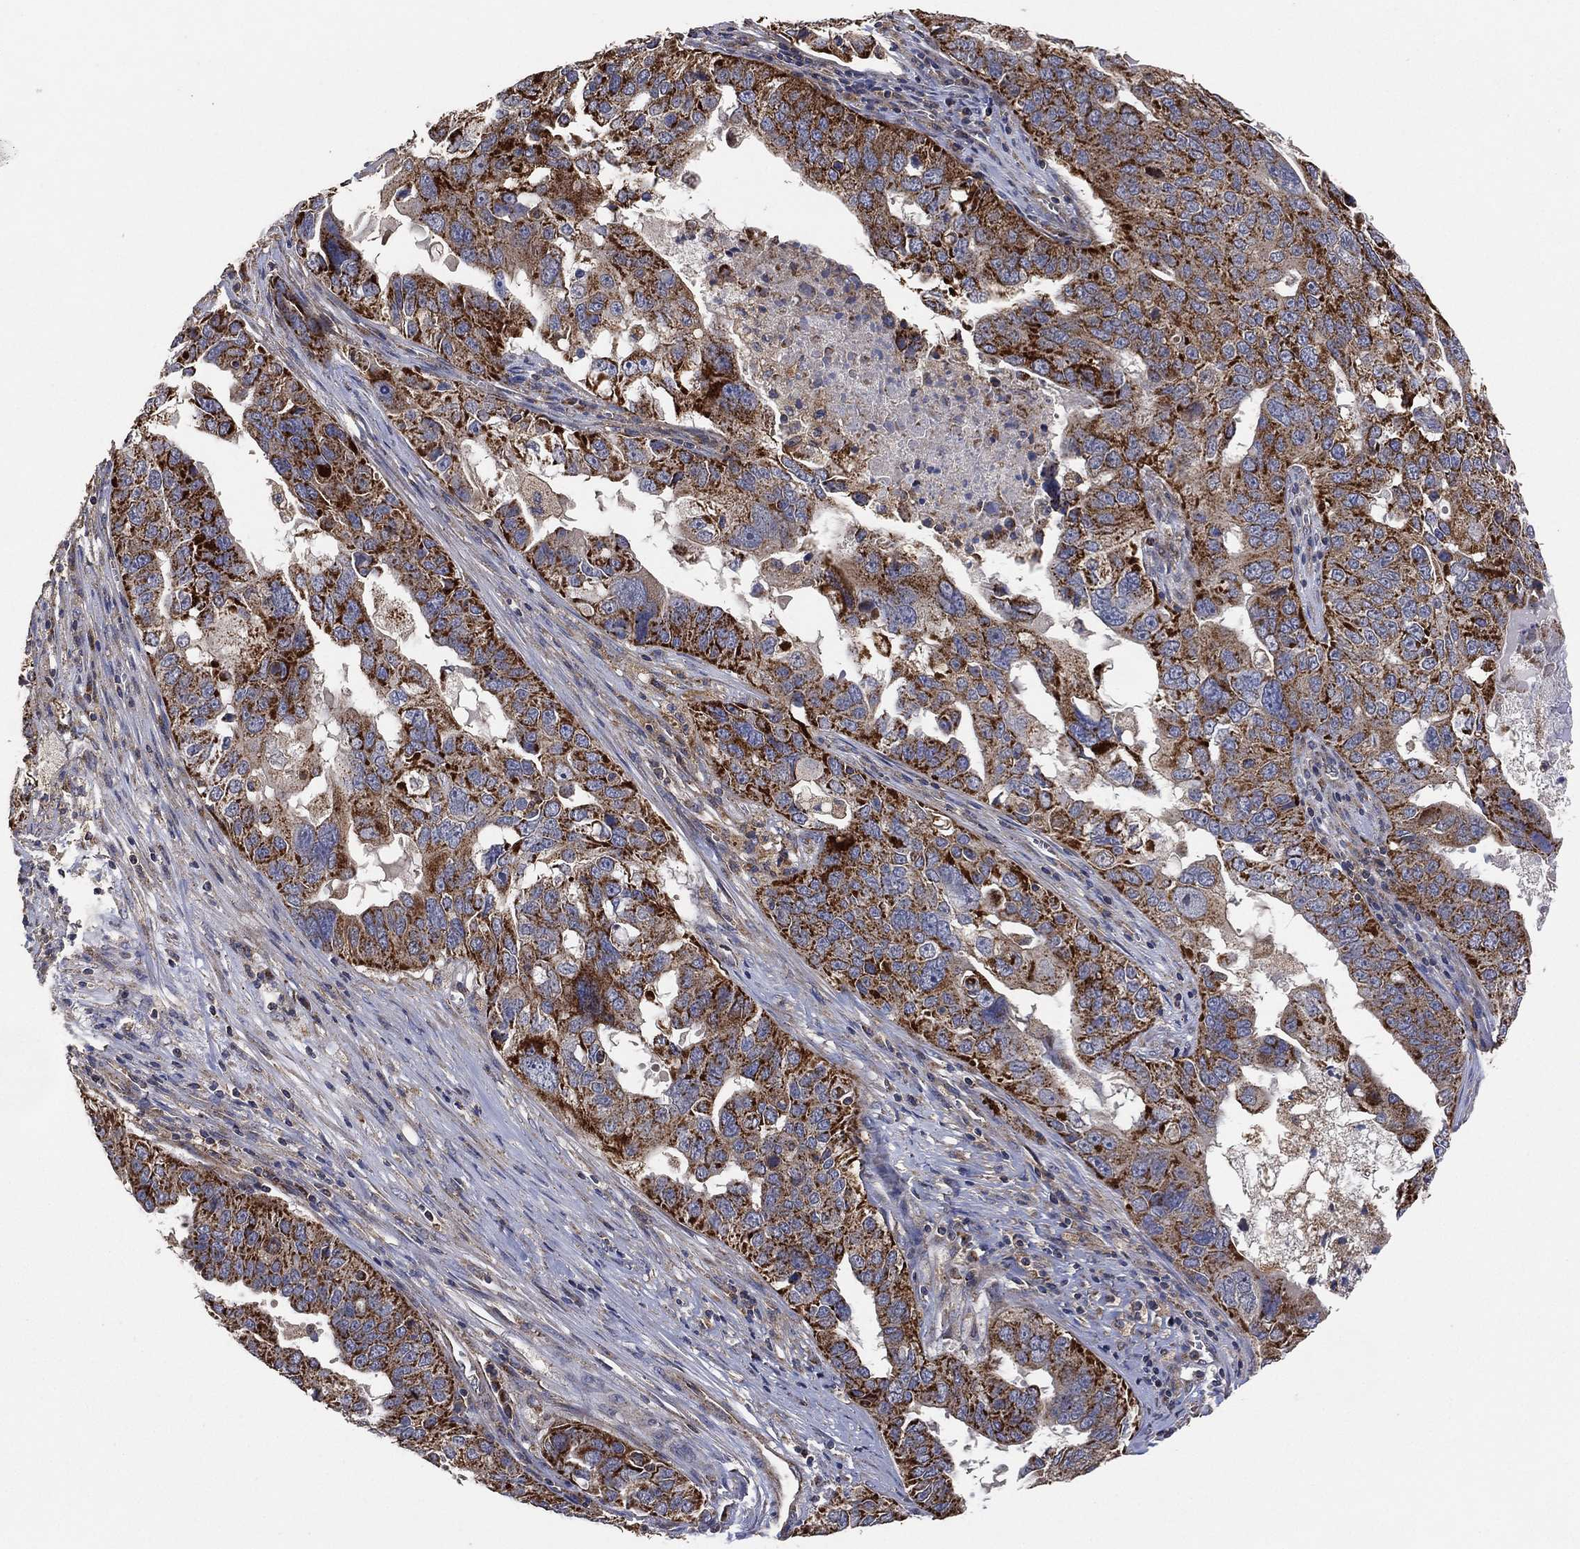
{"staining": {"intensity": "strong", "quantity": "<25%", "location": "cytoplasmic/membranous"}, "tissue": "ovarian cancer", "cell_type": "Tumor cells", "image_type": "cancer", "snomed": [{"axis": "morphology", "description": "Carcinoma, endometroid"}, {"axis": "topography", "description": "Soft tissue"}, {"axis": "topography", "description": "Ovary"}], "caption": "Human ovarian endometroid carcinoma stained with a protein marker reveals strong staining in tumor cells.", "gene": "LIMD1", "patient": {"sex": "female", "age": 52}}